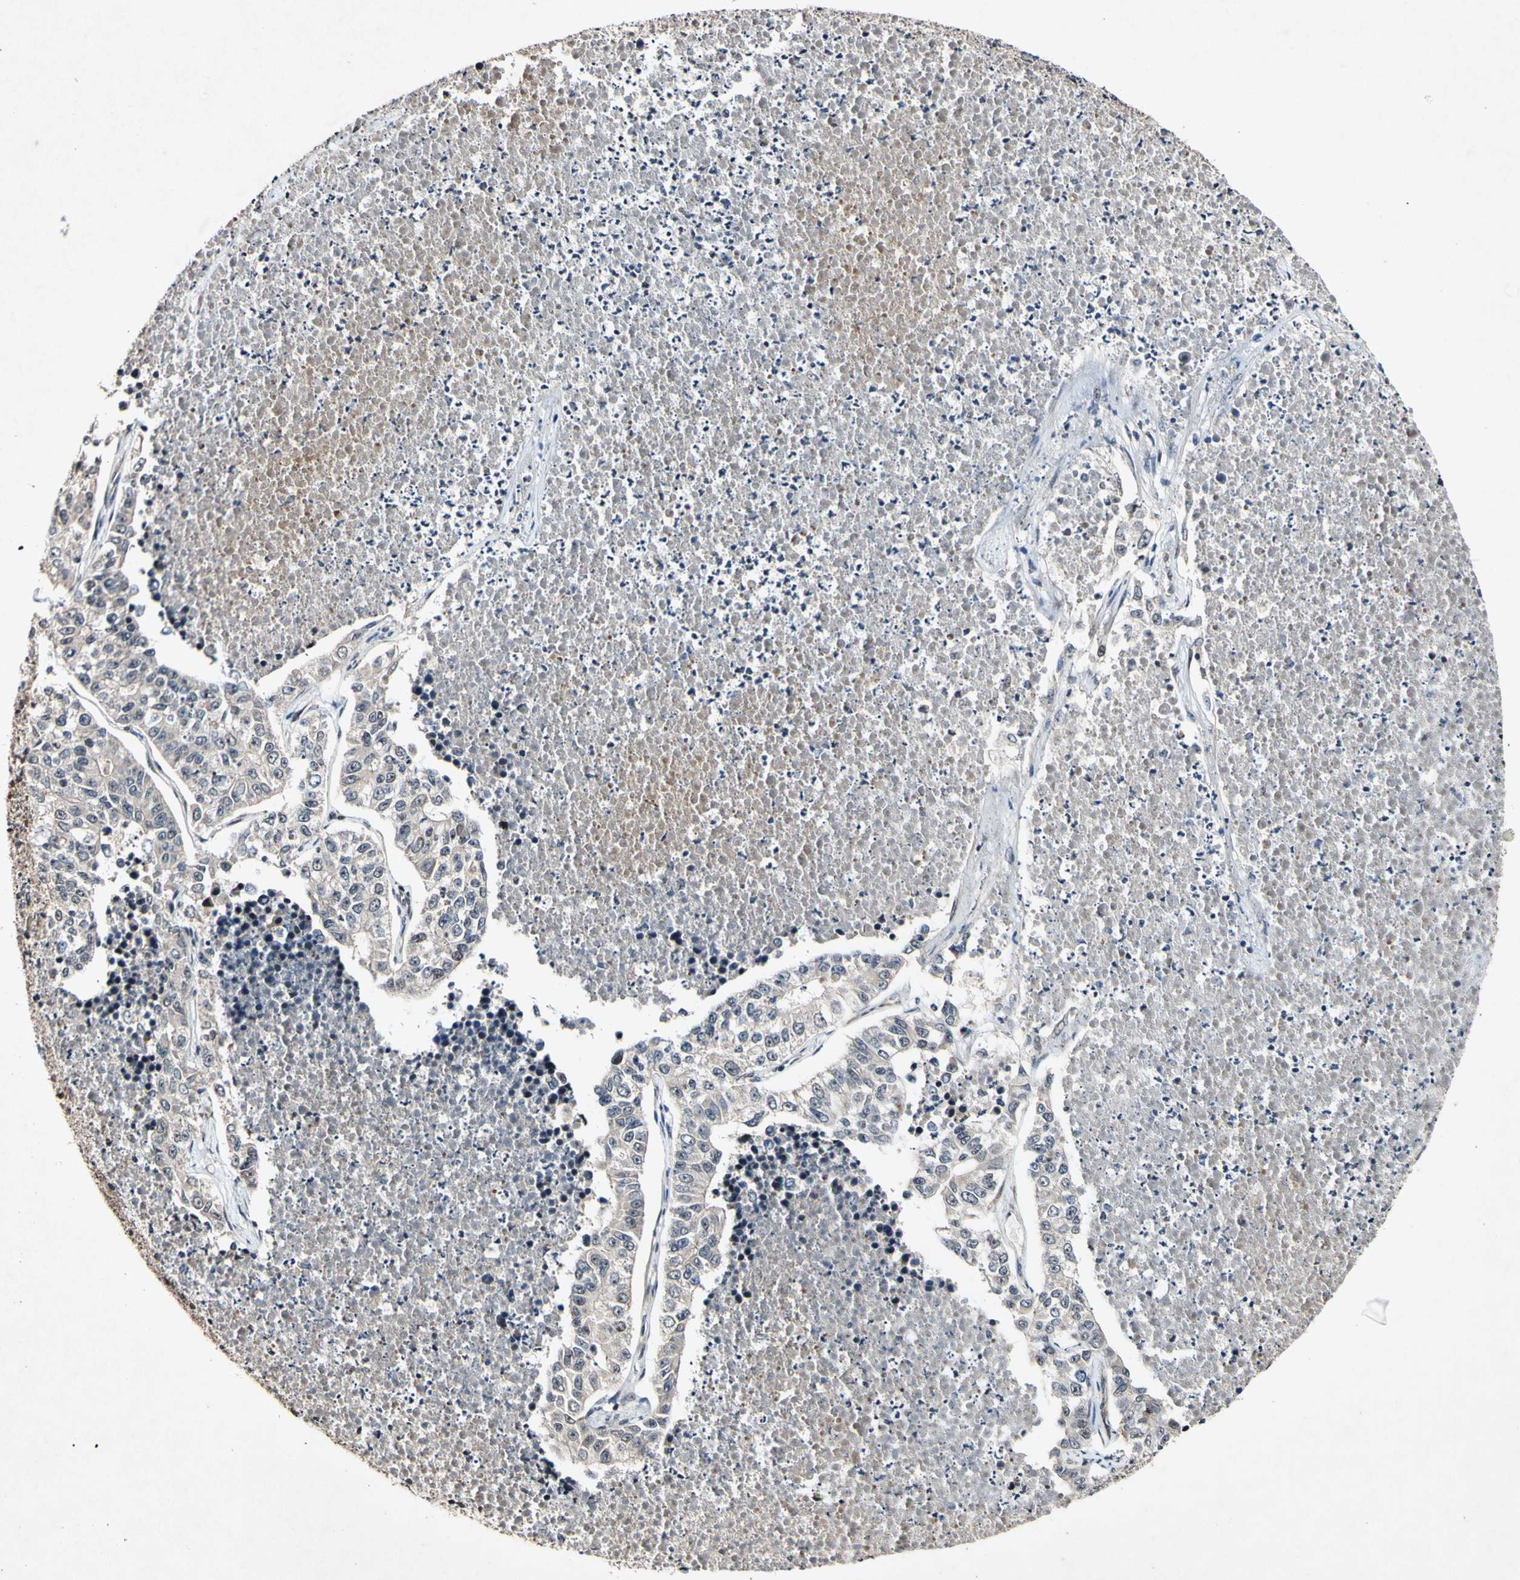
{"staining": {"intensity": "weak", "quantity": ">75%", "location": "cytoplasmic/membranous"}, "tissue": "lung cancer", "cell_type": "Tumor cells", "image_type": "cancer", "snomed": [{"axis": "morphology", "description": "Adenocarcinoma, NOS"}, {"axis": "topography", "description": "Lung"}], "caption": "The photomicrograph displays immunohistochemical staining of lung cancer. There is weak cytoplasmic/membranous expression is identified in about >75% of tumor cells.", "gene": "CSNK1E", "patient": {"sex": "male", "age": 49}}